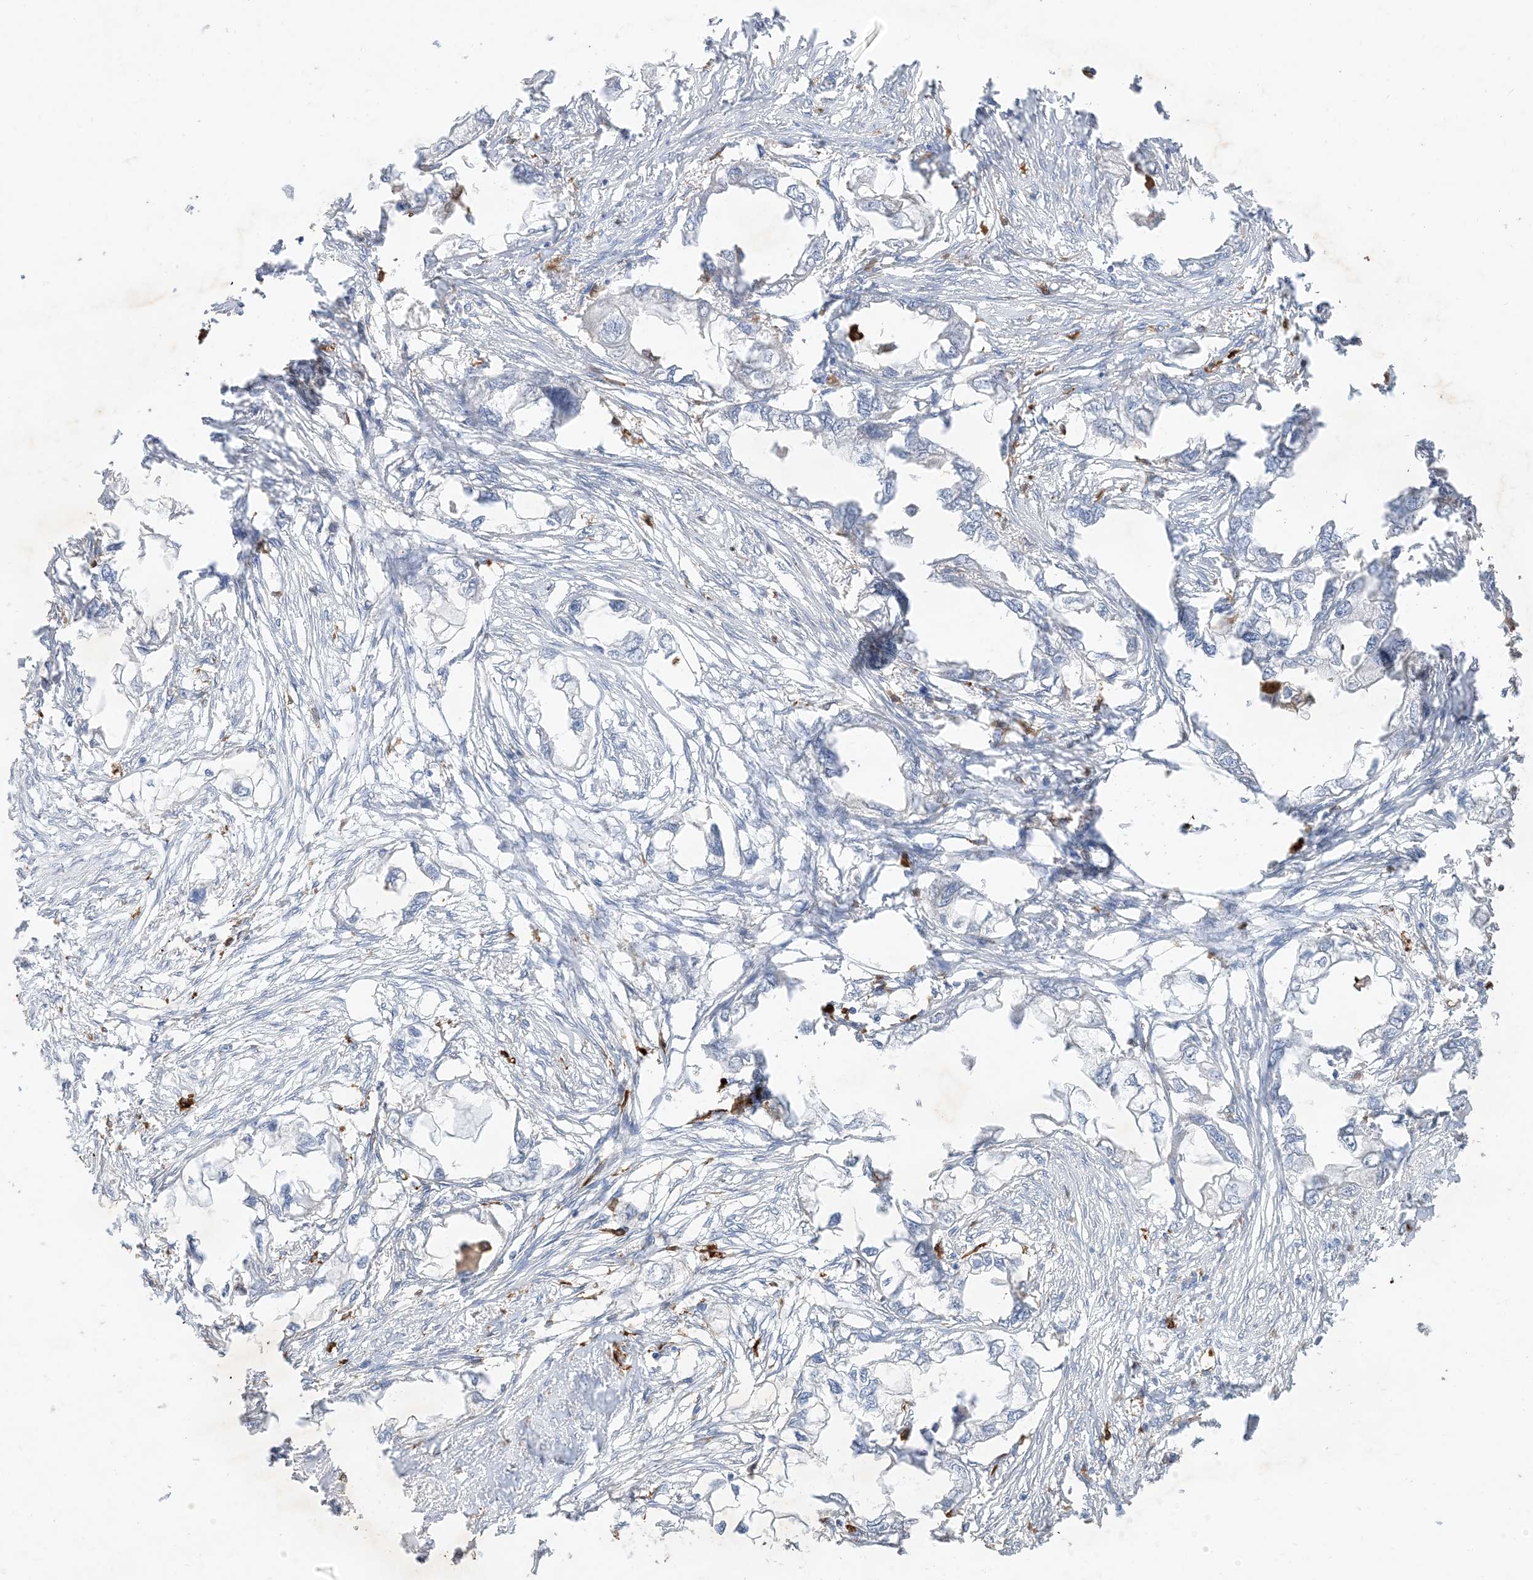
{"staining": {"intensity": "negative", "quantity": "none", "location": "none"}, "tissue": "endometrial cancer", "cell_type": "Tumor cells", "image_type": "cancer", "snomed": [{"axis": "morphology", "description": "Adenocarcinoma, NOS"}, {"axis": "morphology", "description": "Adenocarcinoma, metastatic, NOS"}, {"axis": "topography", "description": "Adipose tissue"}, {"axis": "topography", "description": "Endometrium"}], "caption": "The photomicrograph reveals no staining of tumor cells in metastatic adenocarcinoma (endometrial). The staining is performed using DAB (3,3'-diaminobenzidine) brown chromogen with nuclei counter-stained in using hematoxylin.", "gene": "RNF175", "patient": {"sex": "female", "age": 67}}